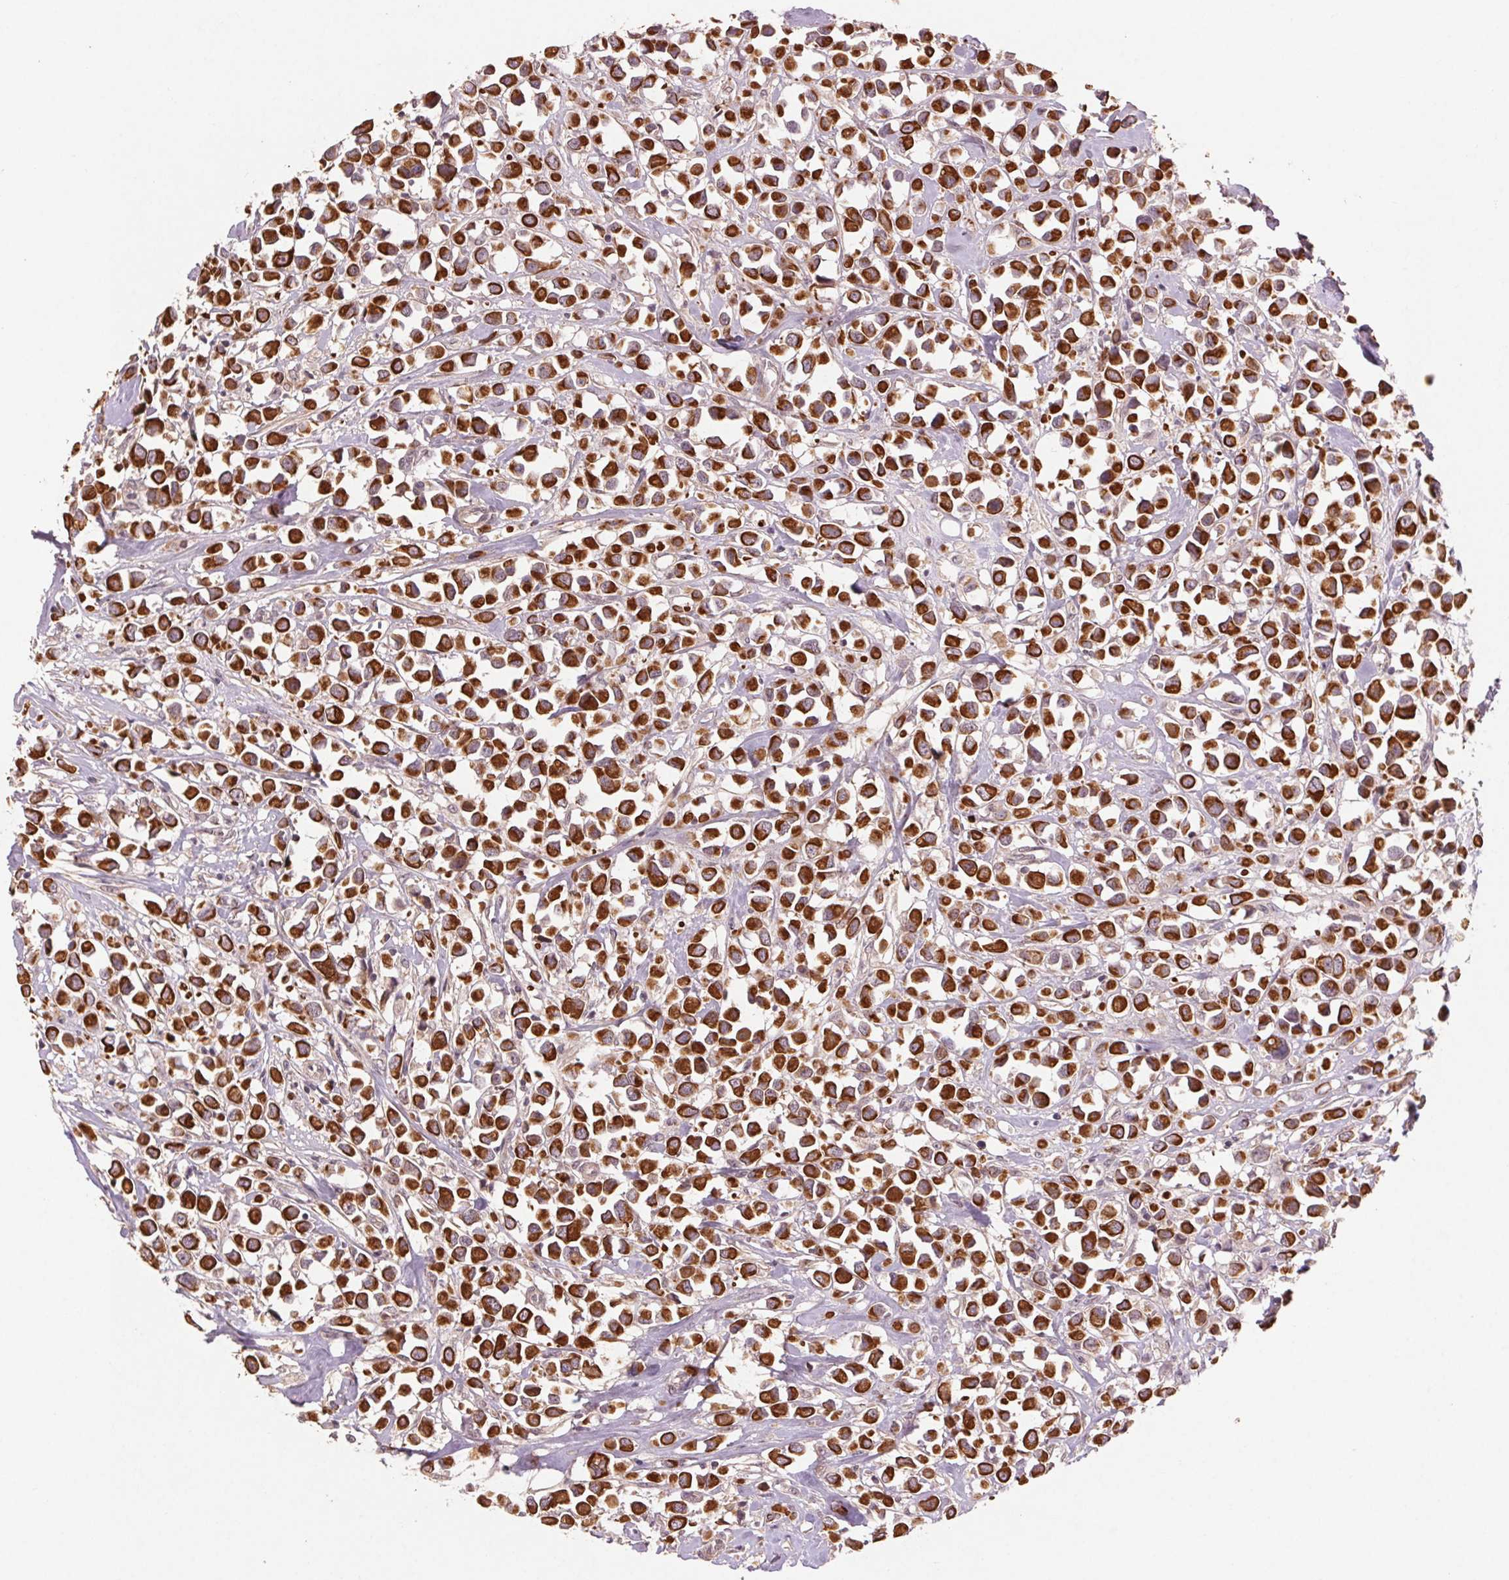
{"staining": {"intensity": "strong", "quantity": ">75%", "location": "cytoplasmic/membranous"}, "tissue": "breast cancer", "cell_type": "Tumor cells", "image_type": "cancer", "snomed": [{"axis": "morphology", "description": "Duct carcinoma"}, {"axis": "topography", "description": "Breast"}], "caption": "A high amount of strong cytoplasmic/membranous expression is seen in approximately >75% of tumor cells in breast cancer tissue.", "gene": "SMLR1", "patient": {"sex": "female", "age": 61}}